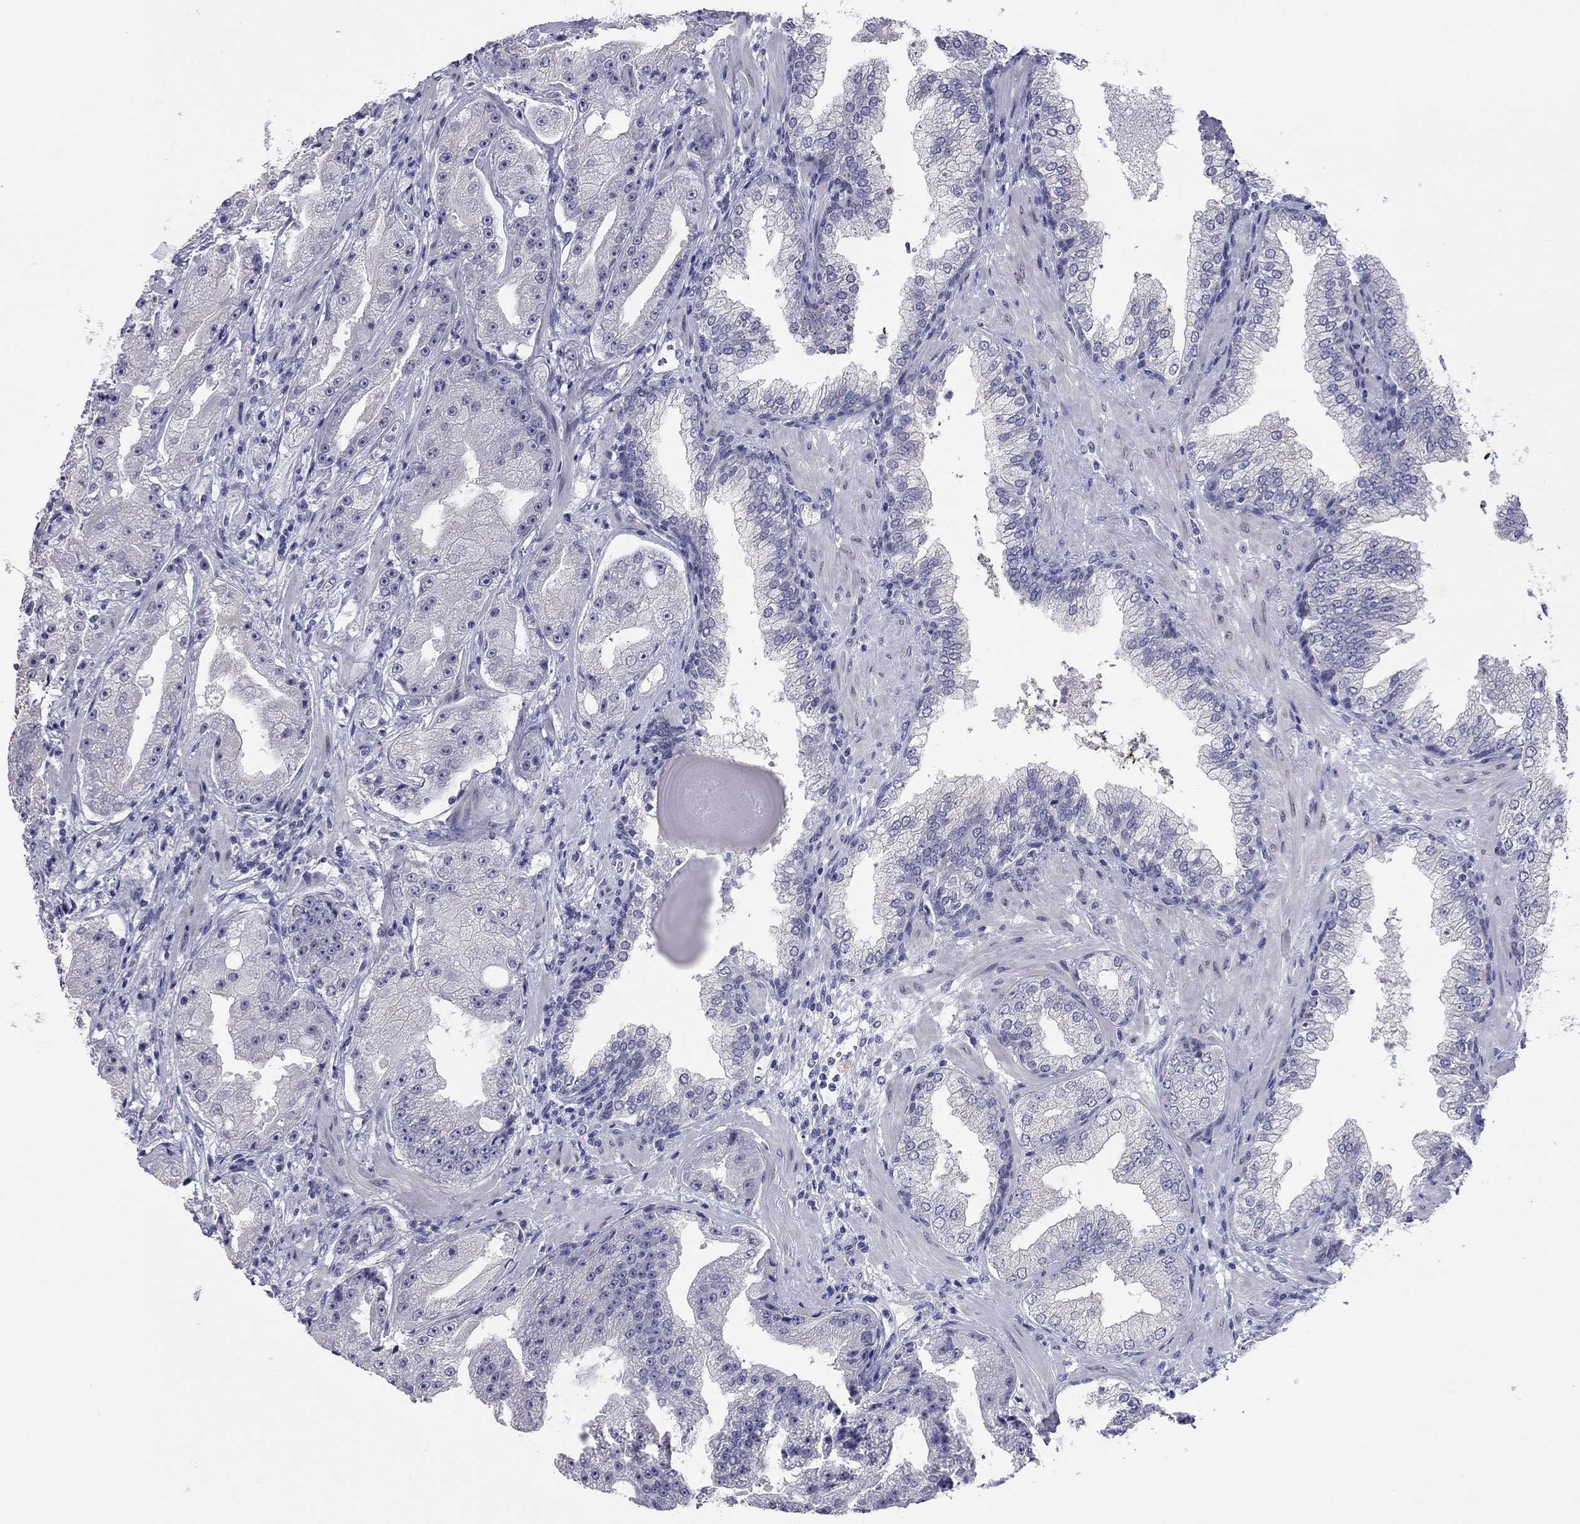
{"staining": {"intensity": "negative", "quantity": "none", "location": "none"}, "tissue": "prostate cancer", "cell_type": "Tumor cells", "image_type": "cancer", "snomed": [{"axis": "morphology", "description": "Adenocarcinoma, Low grade"}, {"axis": "topography", "description": "Prostate"}], "caption": "Human prostate cancer stained for a protein using immunohistochemistry displays no expression in tumor cells.", "gene": "ARMC12", "patient": {"sex": "male", "age": 62}}